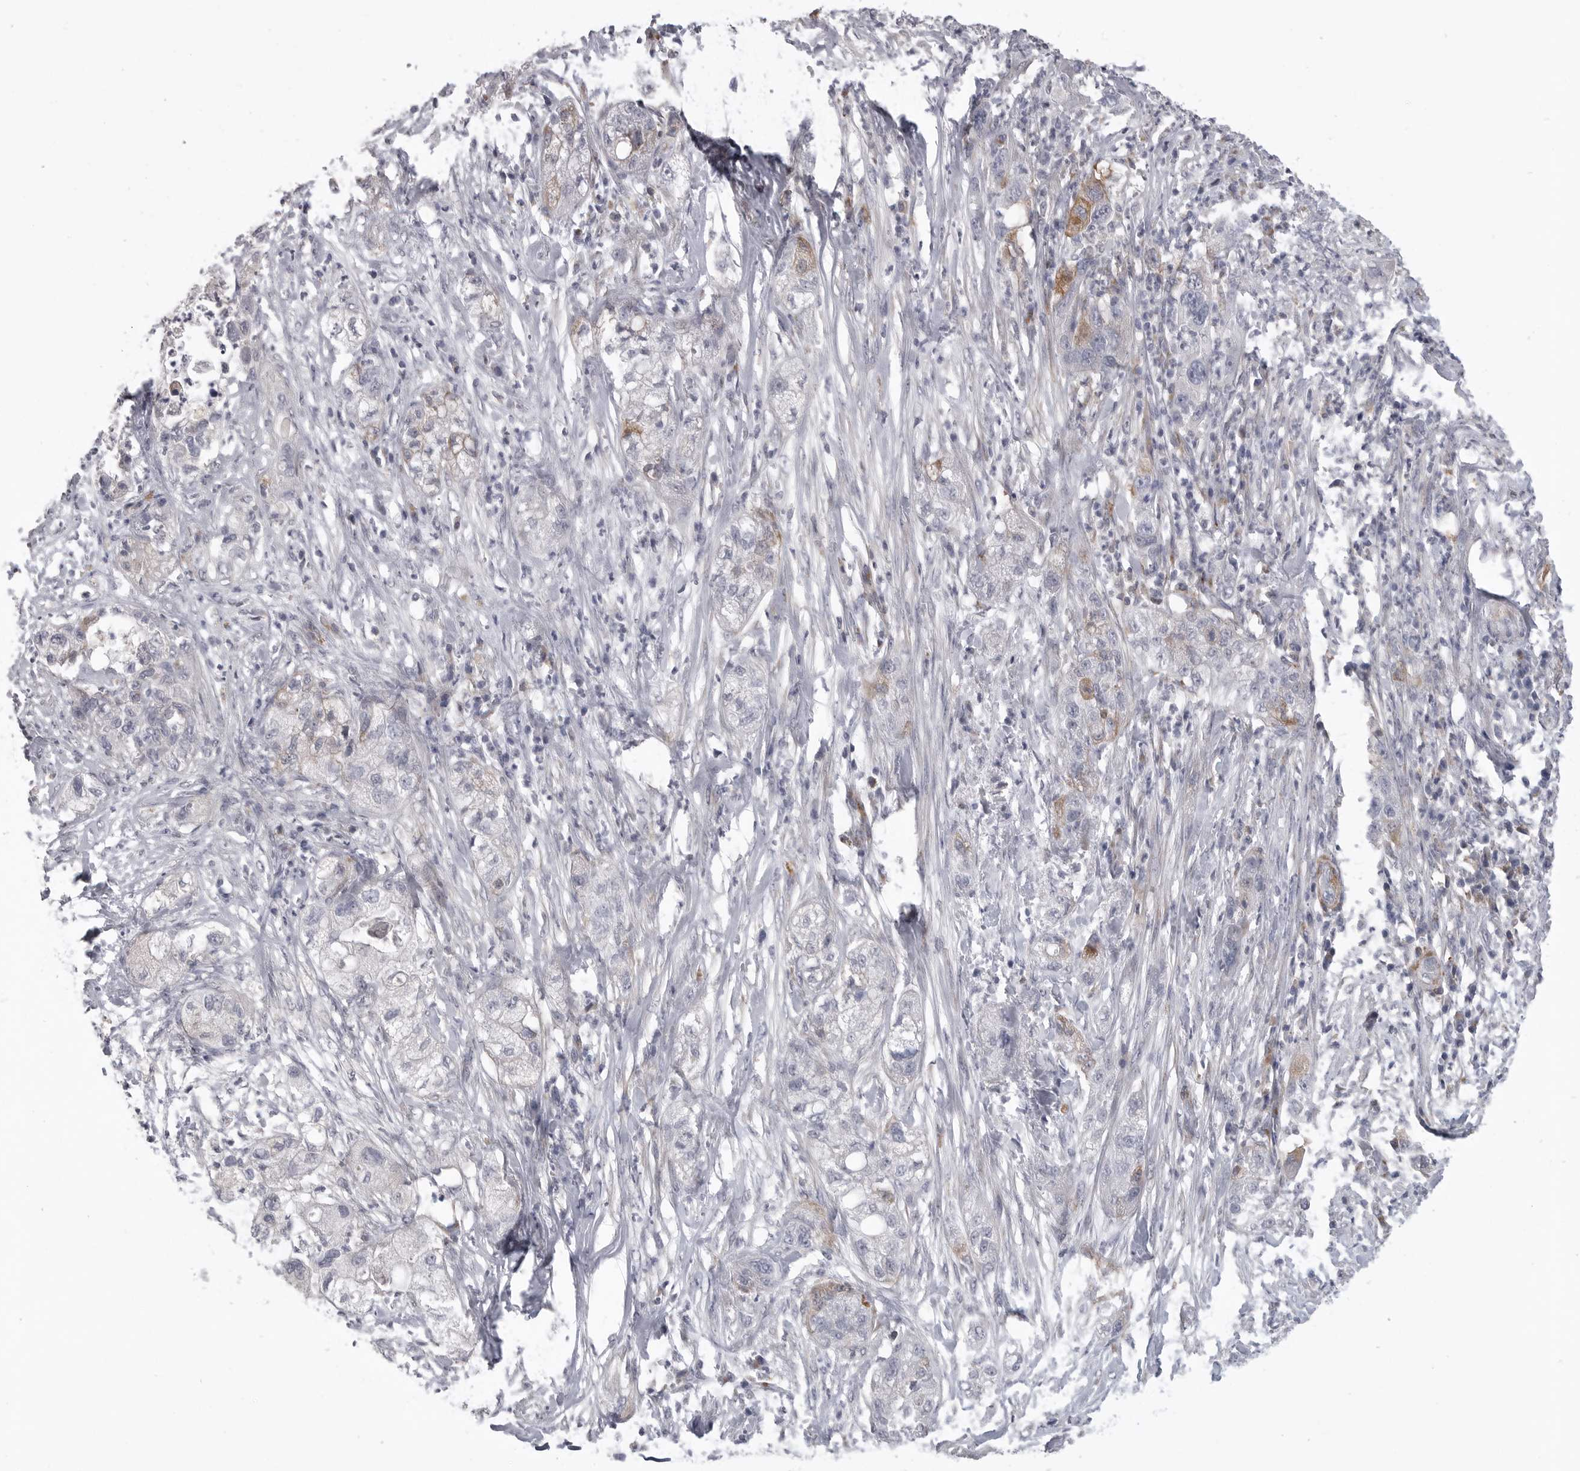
{"staining": {"intensity": "weak", "quantity": "<25%", "location": "cytoplasmic/membranous"}, "tissue": "pancreatic cancer", "cell_type": "Tumor cells", "image_type": "cancer", "snomed": [{"axis": "morphology", "description": "Adenocarcinoma, NOS"}, {"axis": "topography", "description": "Pancreas"}], "caption": "Immunohistochemical staining of human adenocarcinoma (pancreatic) exhibits no significant staining in tumor cells.", "gene": "SERPING1", "patient": {"sex": "female", "age": 78}}